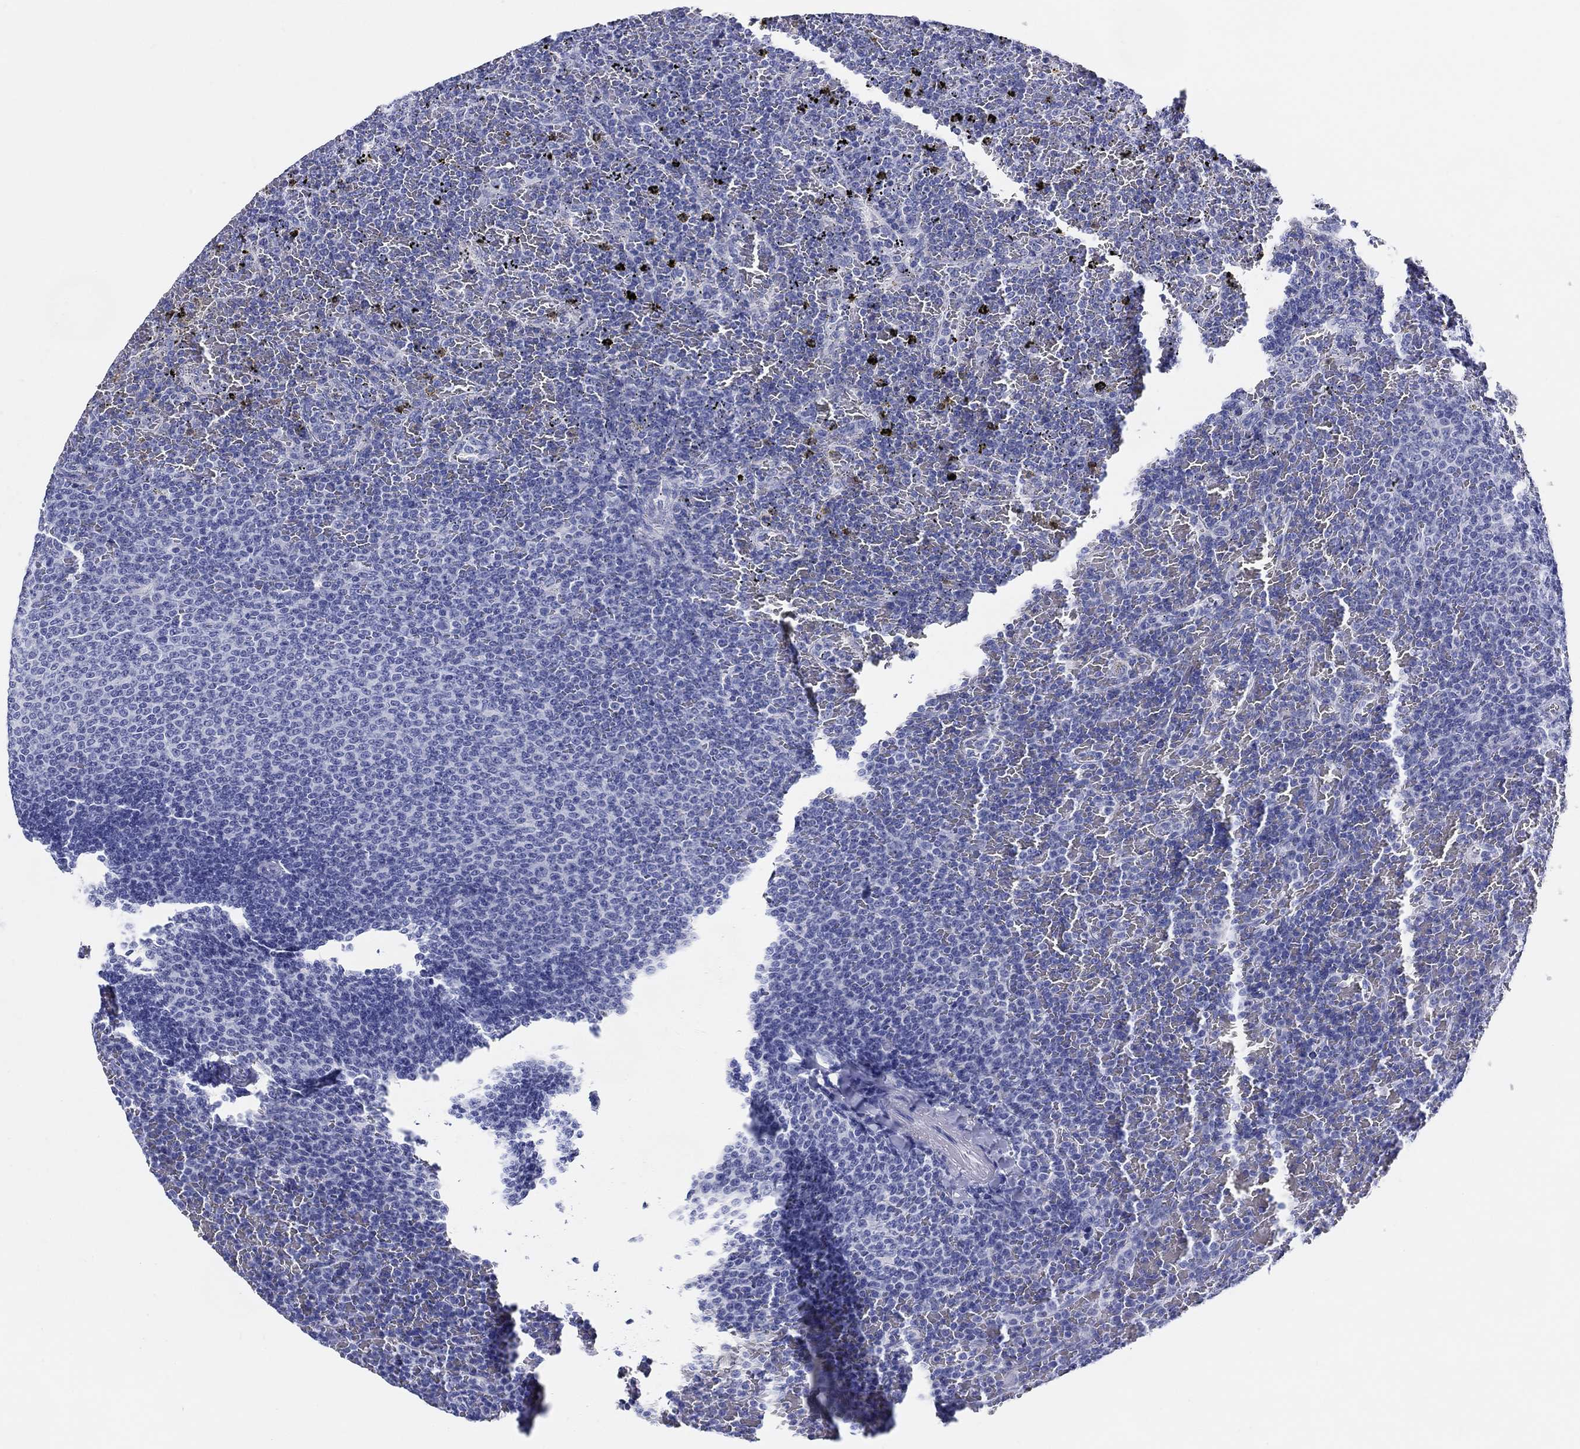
{"staining": {"intensity": "negative", "quantity": "none", "location": "none"}, "tissue": "lymphoma", "cell_type": "Tumor cells", "image_type": "cancer", "snomed": [{"axis": "morphology", "description": "Malignant lymphoma, non-Hodgkin's type, Low grade"}, {"axis": "topography", "description": "Spleen"}], "caption": "A high-resolution image shows IHC staining of malignant lymphoma, non-Hodgkin's type (low-grade), which reveals no significant expression in tumor cells.", "gene": "CRYGS", "patient": {"sex": "female", "age": 77}}